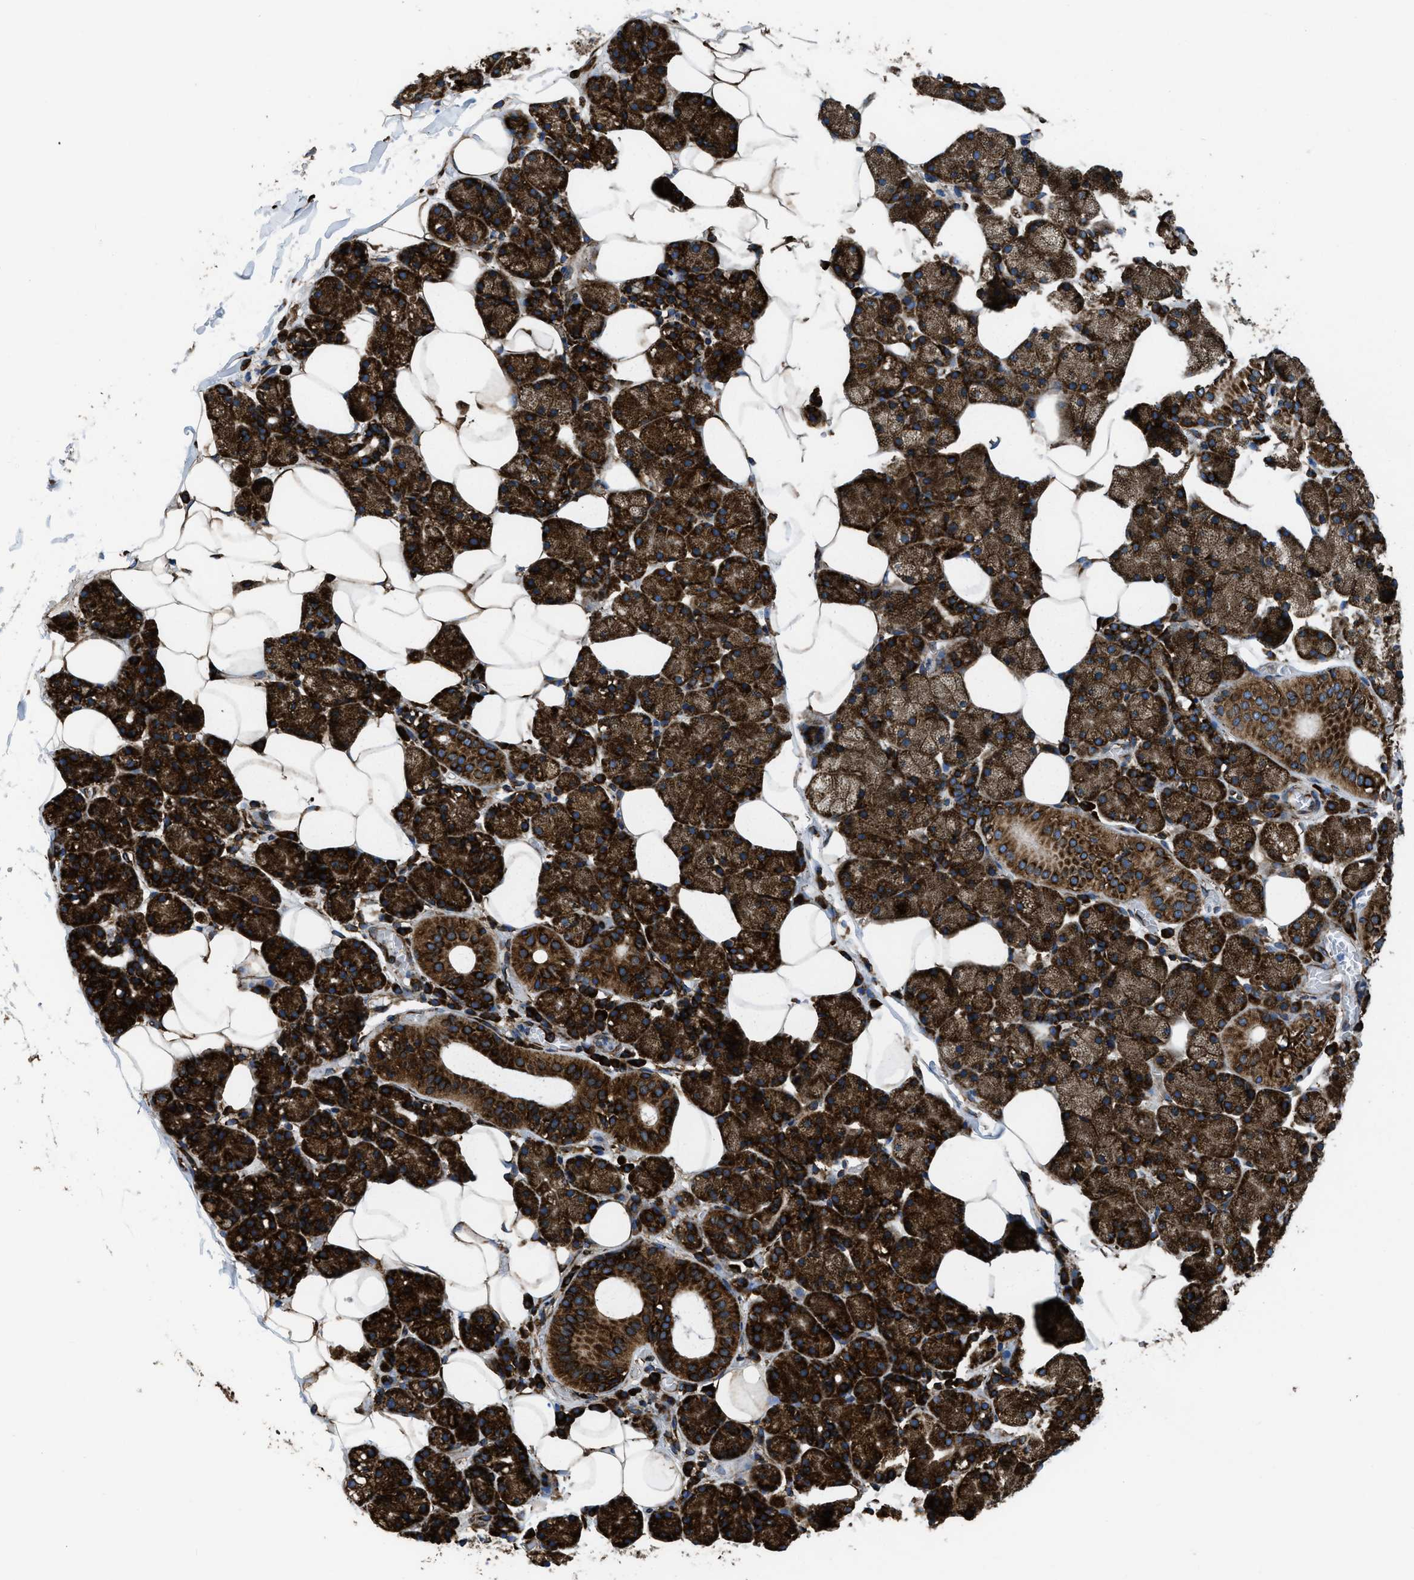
{"staining": {"intensity": "strong", "quantity": ">75%", "location": "cytoplasmic/membranous"}, "tissue": "salivary gland", "cell_type": "Glandular cells", "image_type": "normal", "snomed": [{"axis": "morphology", "description": "Normal tissue, NOS"}, {"axis": "topography", "description": "Salivary gland"}], "caption": "Human salivary gland stained for a protein (brown) reveals strong cytoplasmic/membranous positive expression in about >75% of glandular cells.", "gene": "CAPRIN1", "patient": {"sex": "female", "age": 33}}